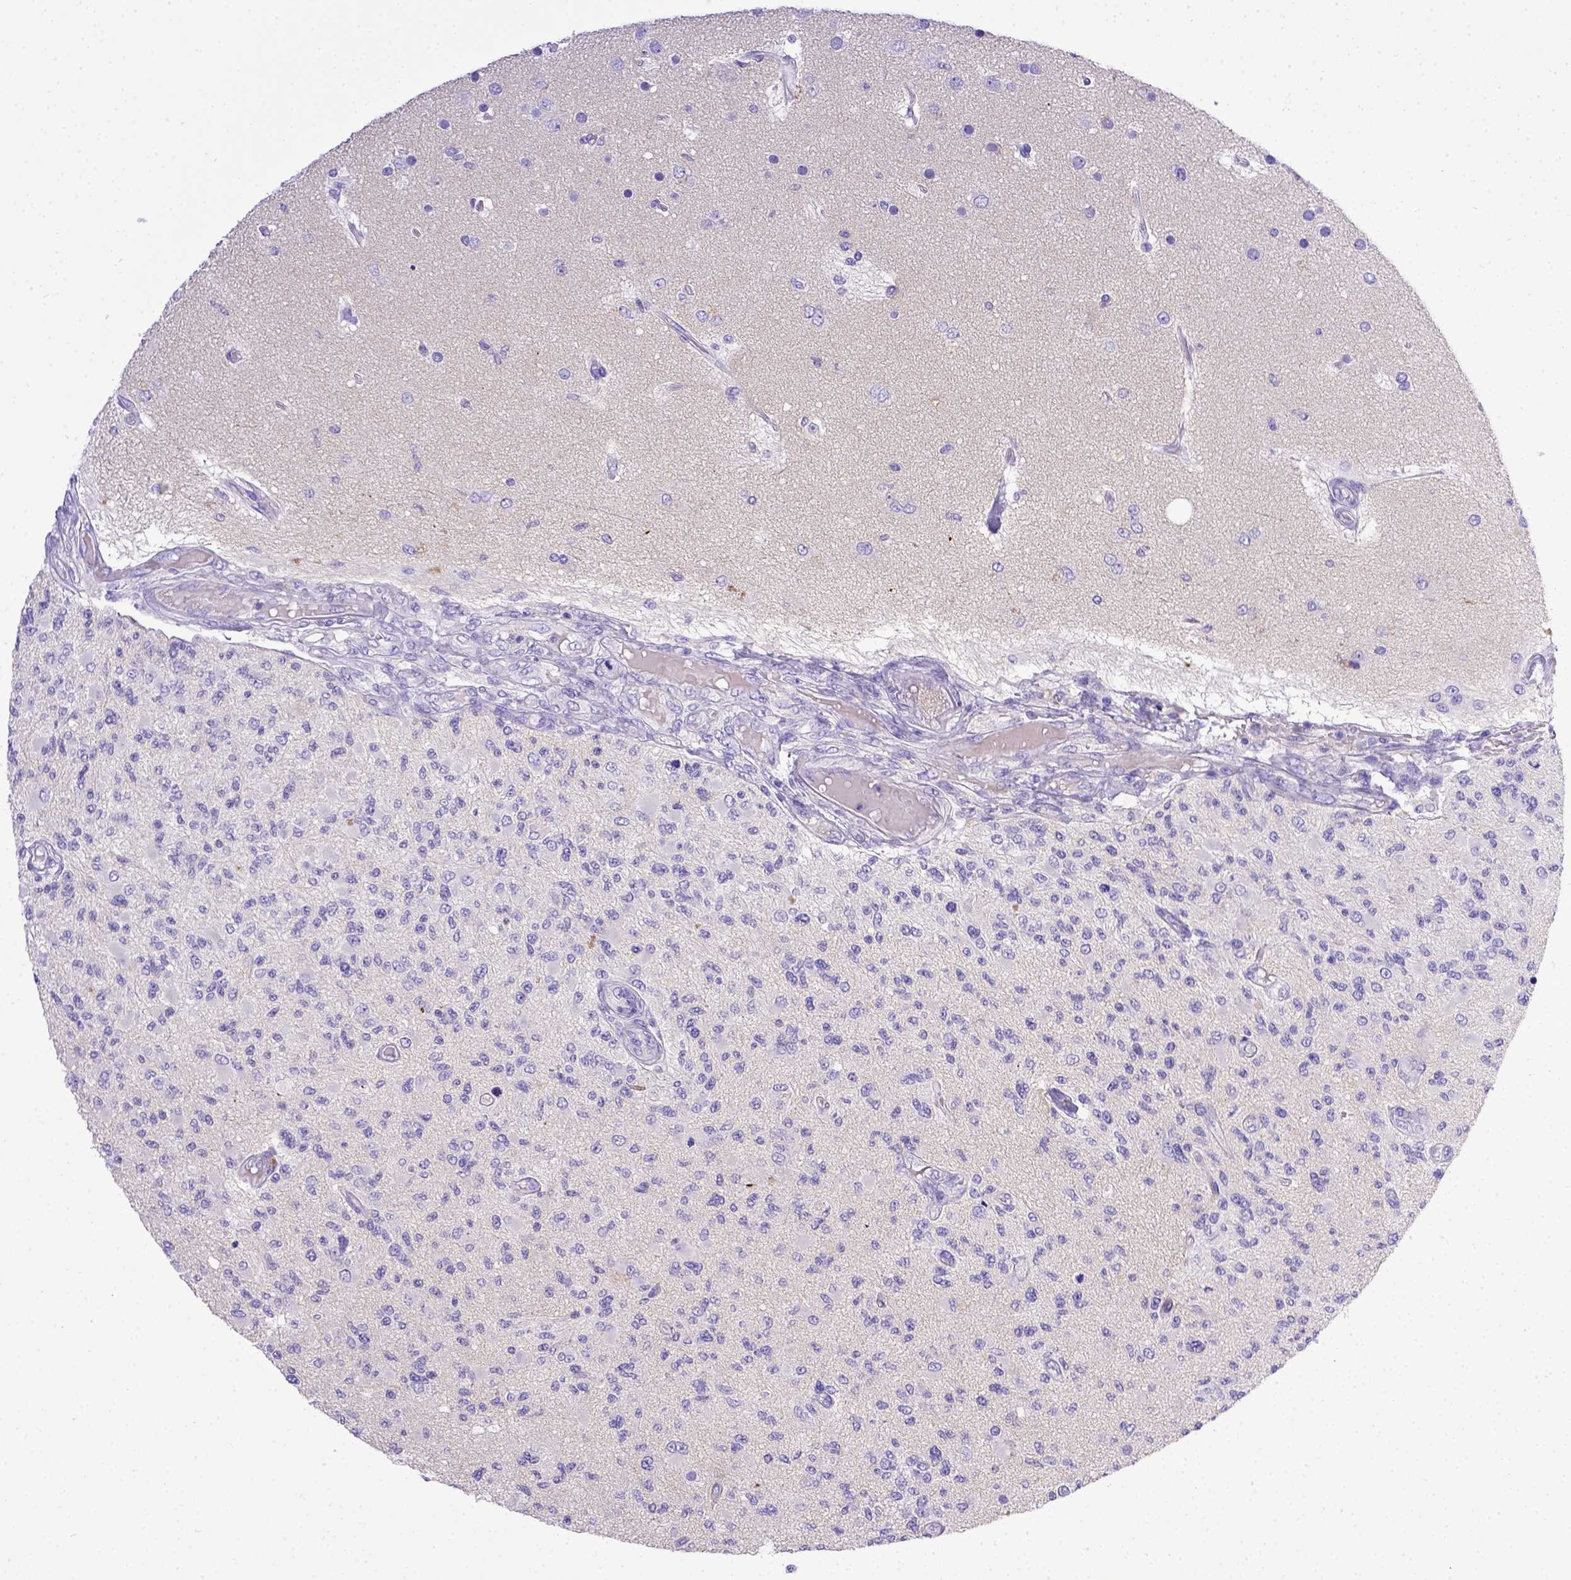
{"staining": {"intensity": "negative", "quantity": "none", "location": "none"}, "tissue": "glioma", "cell_type": "Tumor cells", "image_type": "cancer", "snomed": [{"axis": "morphology", "description": "Glioma, malignant, High grade"}, {"axis": "topography", "description": "Brain"}], "caption": "Immunohistochemistry (IHC) micrograph of neoplastic tissue: glioma stained with DAB (3,3'-diaminobenzidine) demonstrates no significant protein positivity in tumor cells.", "gene": "BTN1A1", "patient": {"sex": "female", "age": 63}}